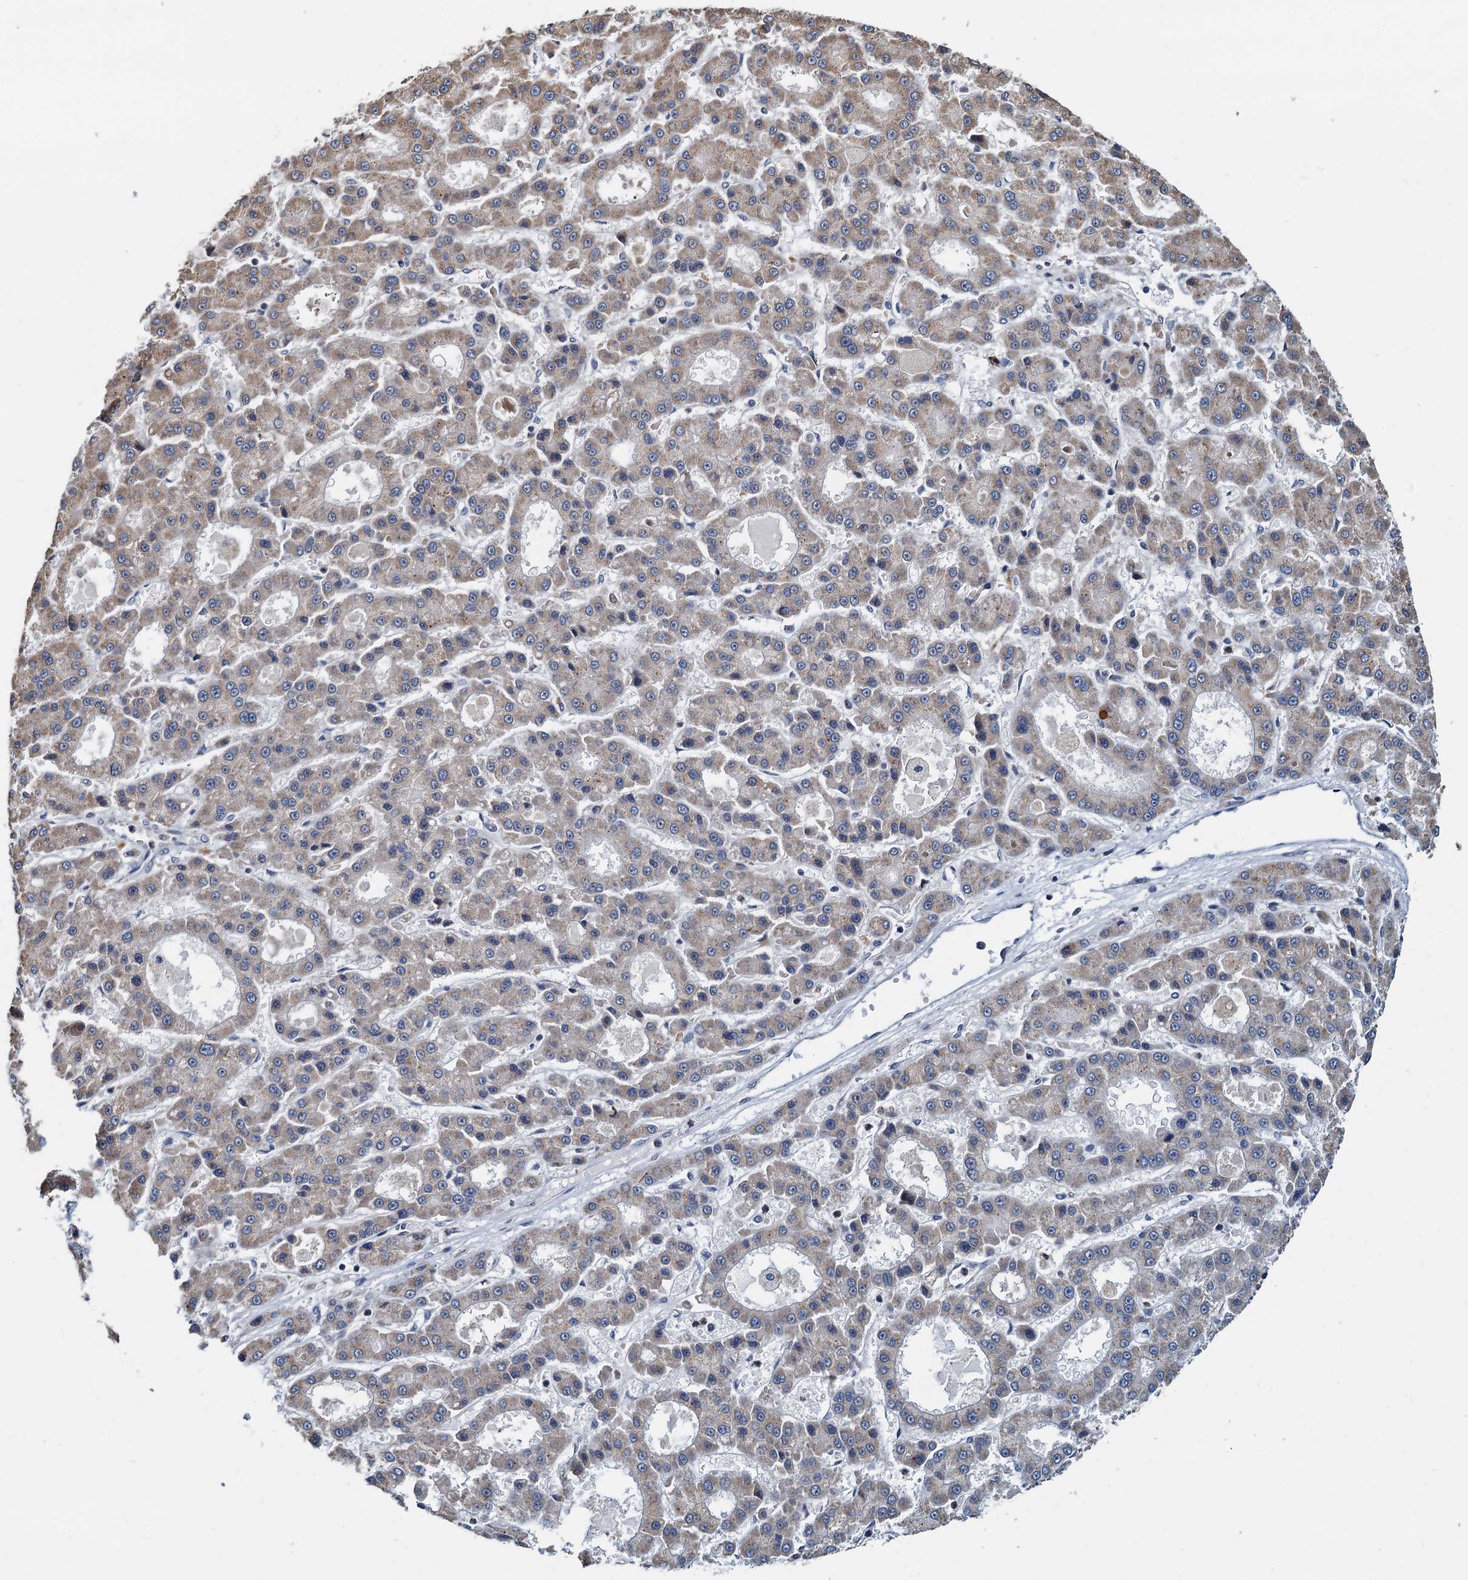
{"staining": {"intensity": "weak", "quantity": ">75%", "location": "cytoplasmic/membranous"}, "tissue": "liver cancer", "cell_type": "Tumor cells", "image_type": "cancer", "snomed": [{"axis": "morphology", "description": "Carcinoma, Hepatocellular, NOS"}, {"axis": "topography", "description": "Liver"}], "caption": "Protein staining displays weak cytoplasmic/membranous positivity in about >75% of tumor cells in liver cancer (hepatocellular carcinoma).", "gene": "MCMBP", "patient": {"sex": "male", "age": 70}}